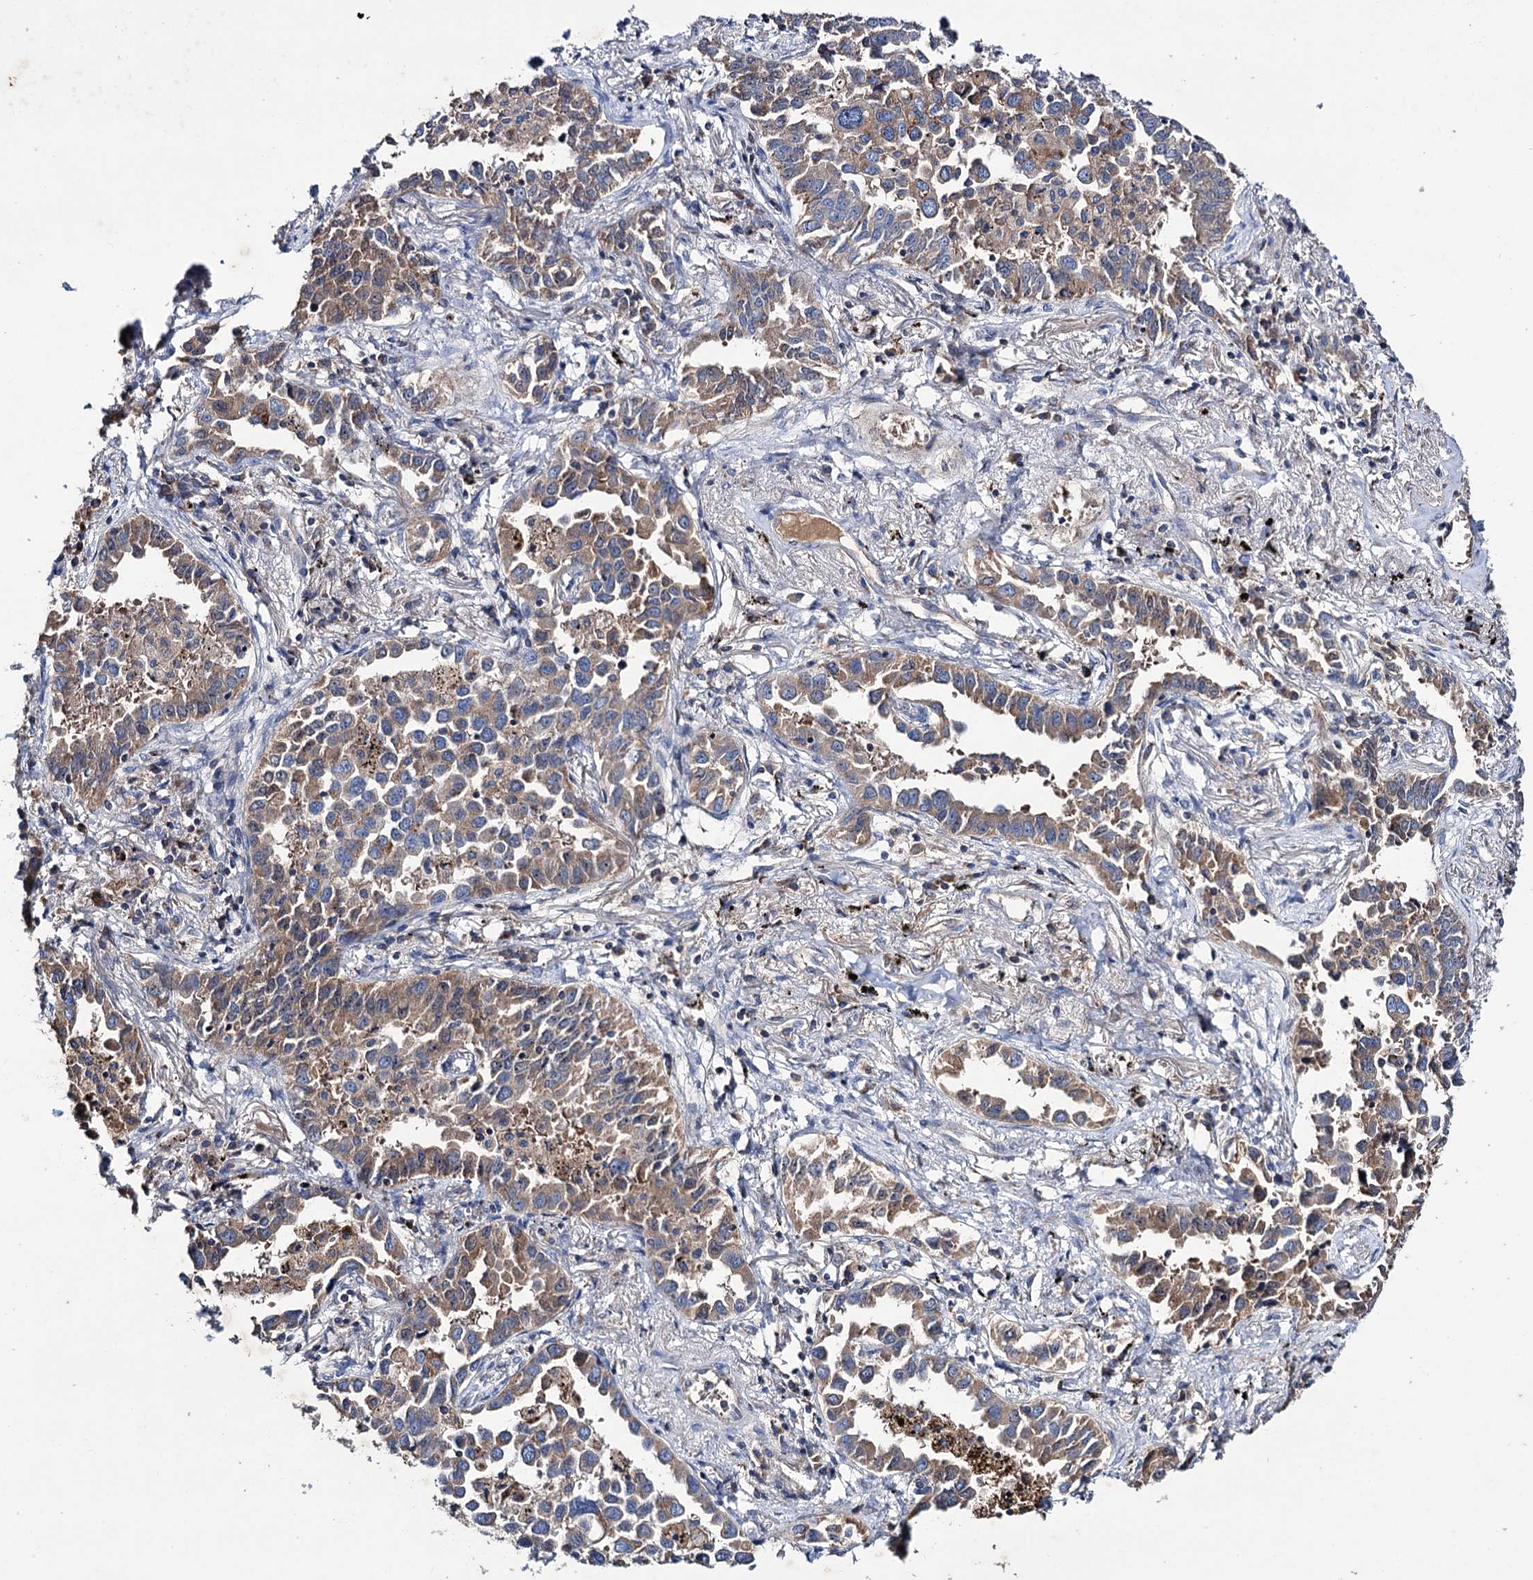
{"staining": {"intensity": "weak", "quantity": ">75%", "location": "cytoplasmic/membranous"}, "tissue": "lung cancer", "cell_type": "Tumor cells", "image_type": "cancer", "snomed": [{"axis": "morphology", "description": "Adenocarcinoma, NOS"}, {"axis": "topography", "description": "Lung"}], "caption": "This histopathology image exhibits IHC staining of adenocarcinoma (lung), with low weak cytoplasmic/membranous staining in approximately >75% of tumor cells.", "gene": "CLPB", "patient": {"sex": "male", "age": 67}}